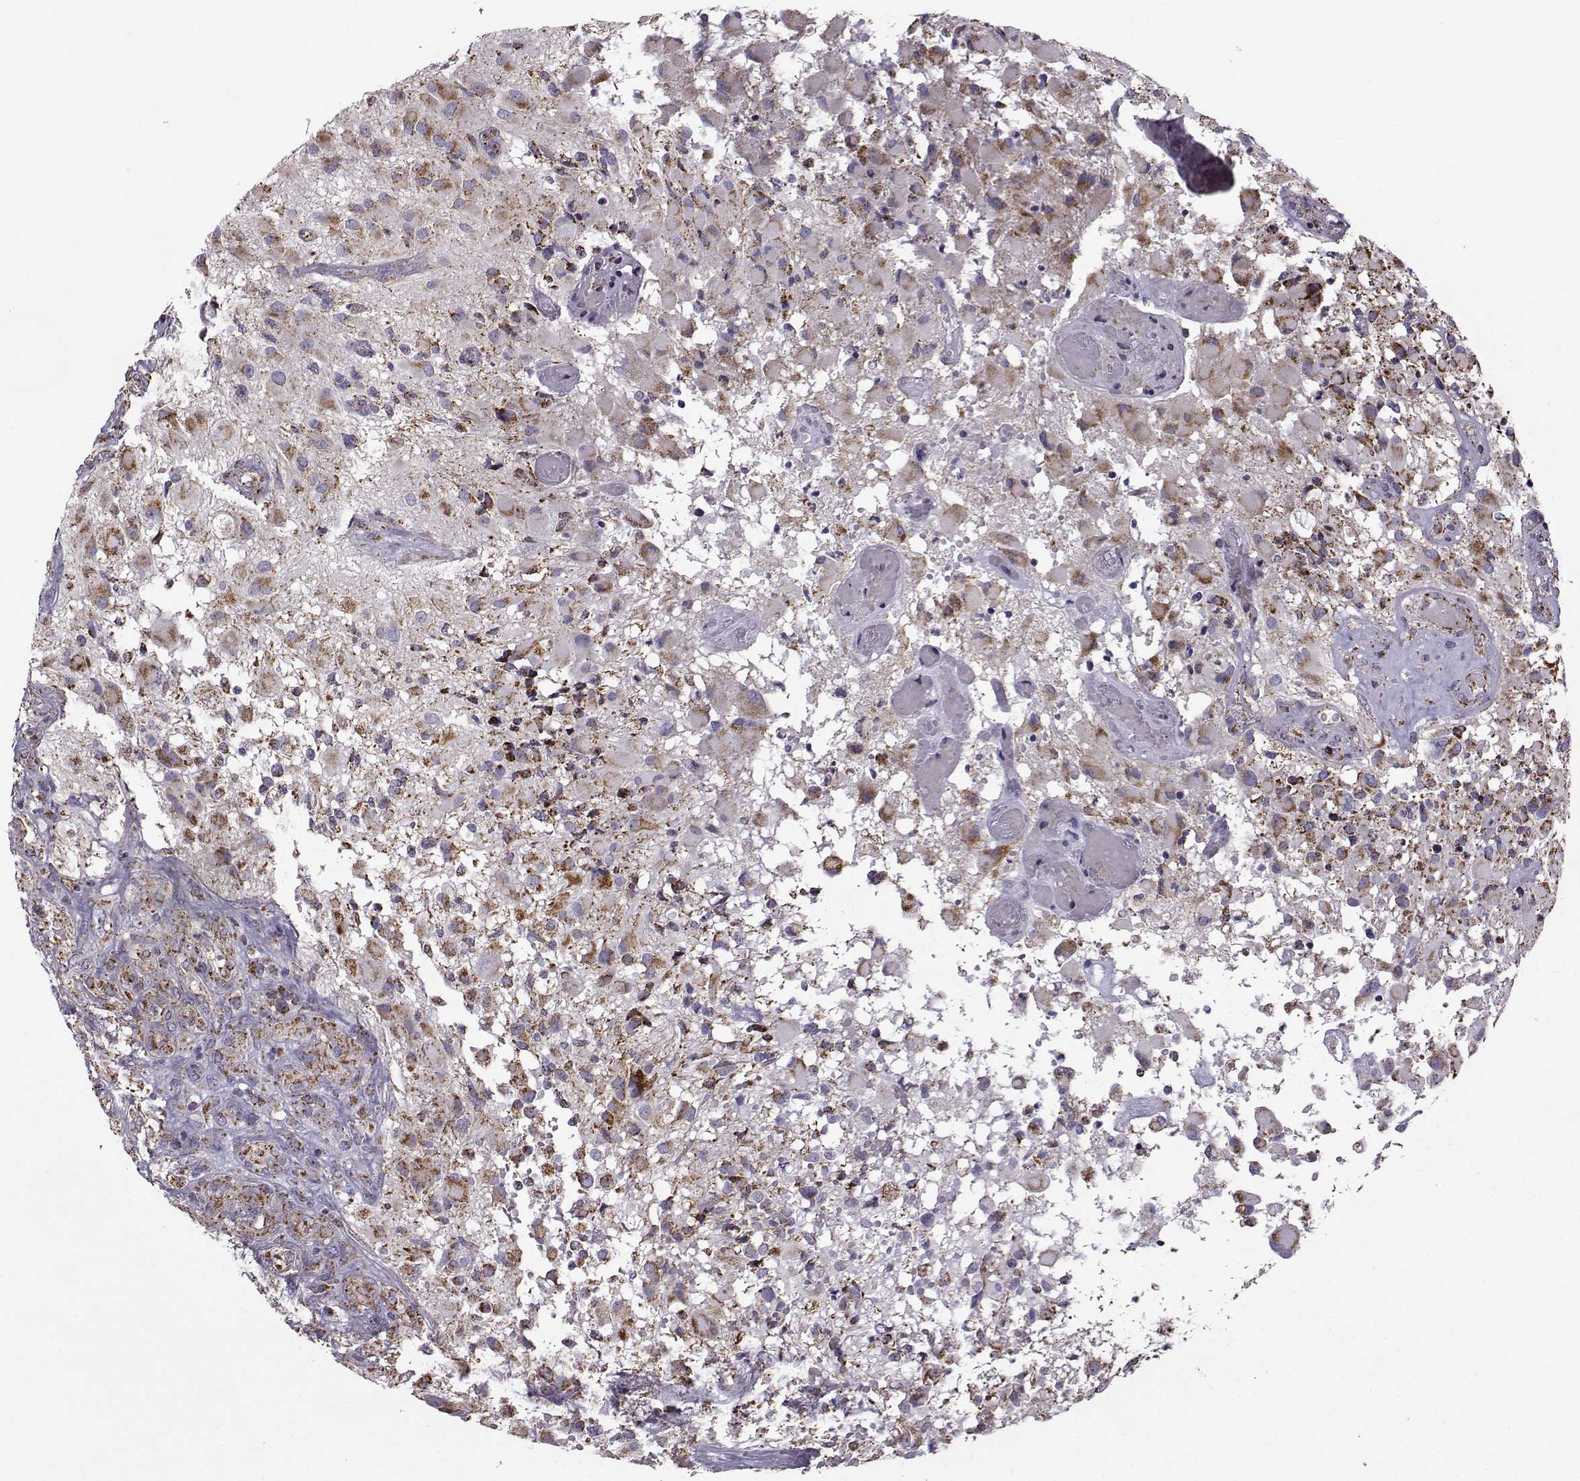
{"staining": {"intensity": "moderate", "quantity": "<25%", "location": "cytoplasmic/membranous"}, "tissue": "glioma", "cell_type": "Tumor cells", "image_type": "cancer", "snomed": [{"axis": "morphology", "description": "Glioma, malignant, High grade"}, {"axis": "topography", "description": "Brain"}], "caption": "A histopathology image showing moderate cytoplasmic/membranous positivity in about <25% of tumor cells in glioma, as visualized by brown immunohistochemical staining.", "gene": "NECAB3", "patient": {"sex": "female", "age": 63}}